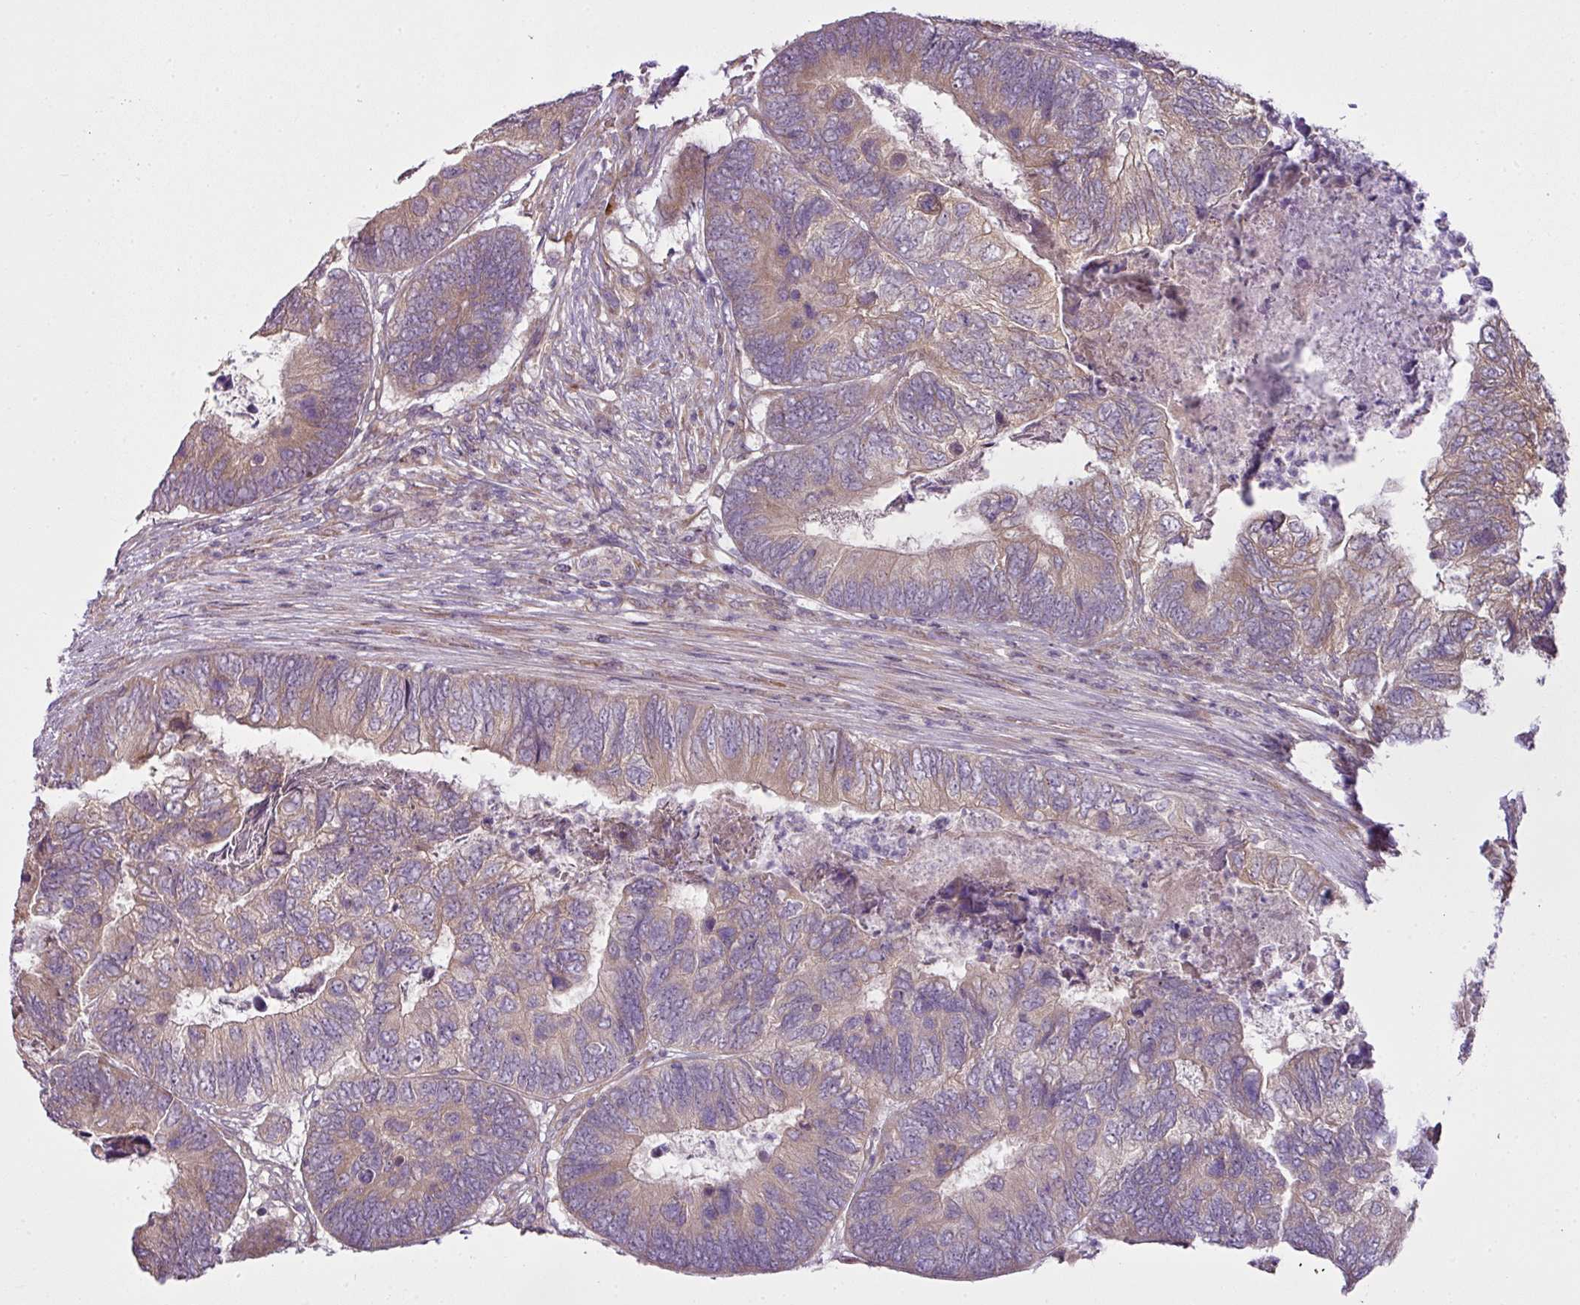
{"staining": {"intensity": "weak", "quantity": "25%-75%", "location": "cytoplasmic/membranous"}, "tissue": "colorectal cancer", "cell_type": "Tumor cells", "image_type": "cancer", "snomed": [{"axis": "morphology", "description": "Adenocarcinoma, NOS"}, {"axis": "topography", "description": "Colon"}], "caption": "Immunohistochemical staining of human colorectal cancer (adenocarcinoma) exhibits low levels of weak cytoplasmic/membranous expression in approximately 25%-75% of tumor cells.", "gene": "COX18", "patient": {"sex": "female", "age": 67}}